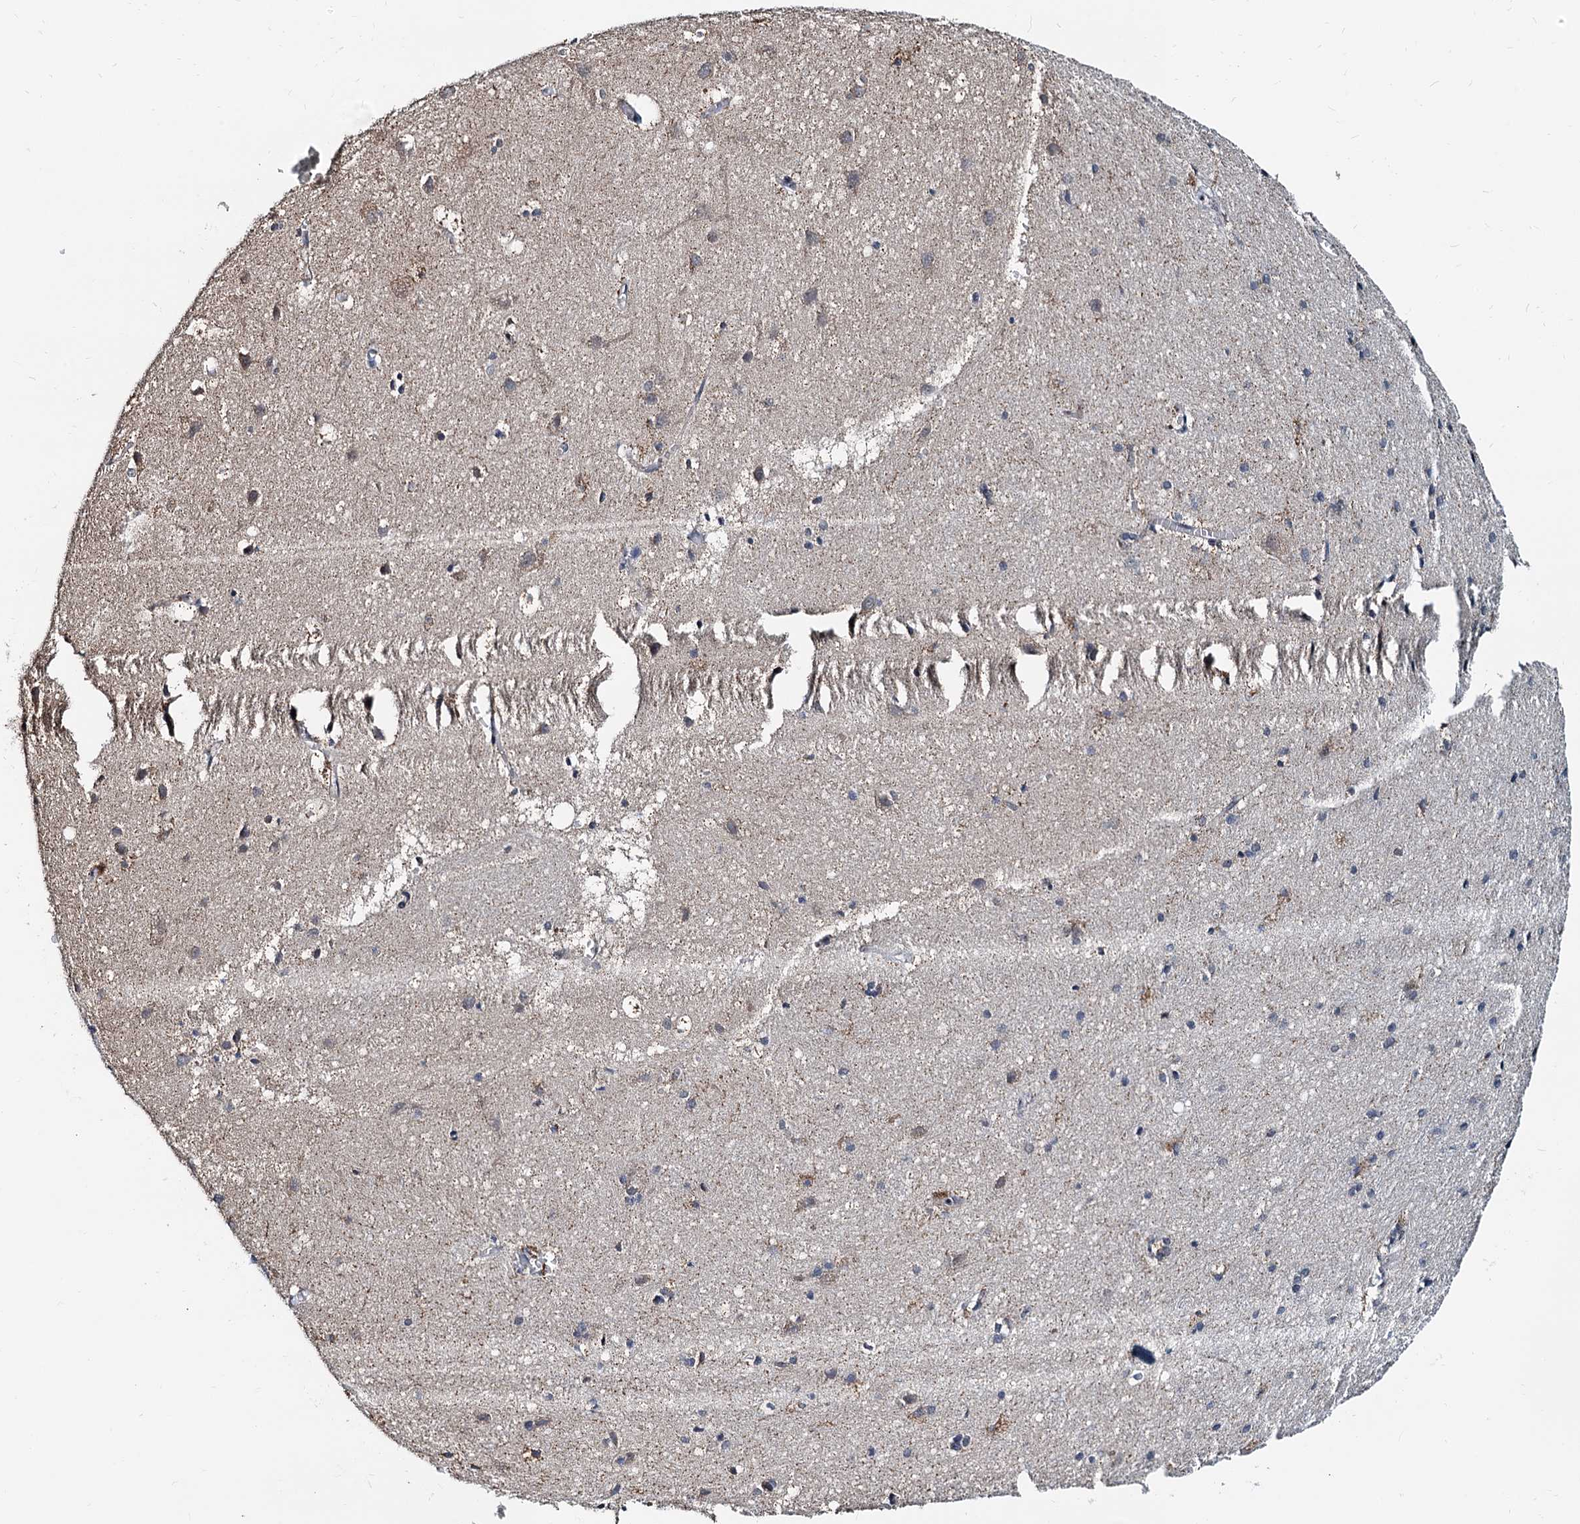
{"staining": {"intensity": "weak", "quantity": ">75%", "location": "cytoplasmic/membranous"}, "tissue": "cerebral cortex", "cell_type": "Endothelial cells", "image_type": "normal", "snomed": [{"axis": "morphology", "description": "Normal tissue, NOS"}, {"axis": "topography", "description": "Cerebral cortex"}], "caption": "Approximately >75% of endothelial cells in unremarkable human cerebral cortex exhibit weak cytoplasmic/membranous protein expression as visualized by brown immunohistochemical staining.", "gene": "MCMBP", "patient": {"sex": "male", "age": 54}}